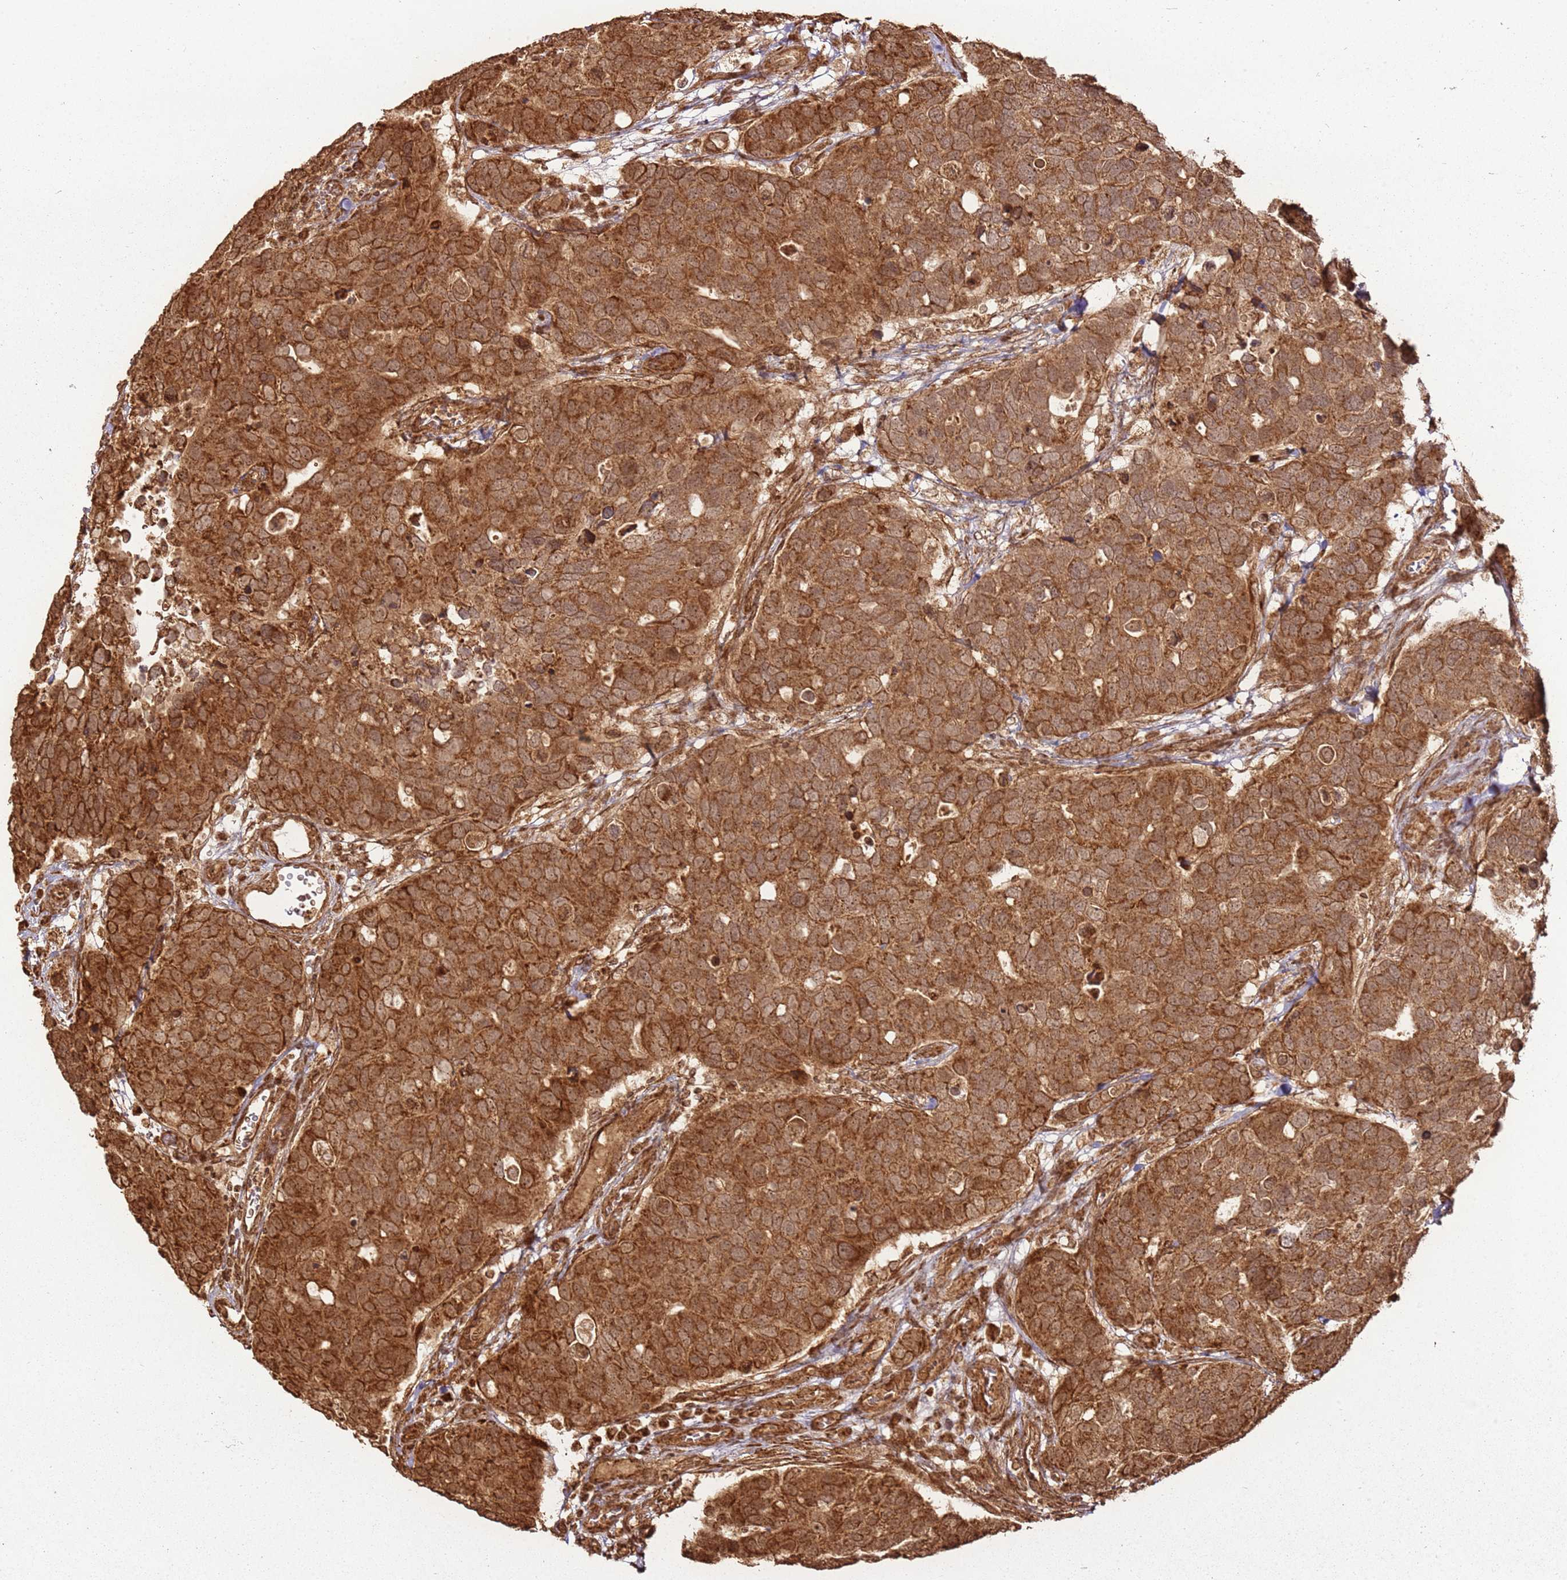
{"staining": {"intensity": "moderate", "quantity": ">75%", "location": "cytoplasmic/membranous"}, "tissue": "breast cancer", "cell_type": "Tumor cells", "image_type": "cancer", "snomed": [{"axis": "morphology", "description": "Duct carcinoma"}, {"axis": "topography", "description": "Breast"}], "caption": "Moderate cytoplasmic/membranous protein positivity is seen in about >75% of tumor cells in breast cancer (invasive ductal carcinoma).", "gene": "MRPS6", "patient": {"sex": "female", "age": 83}}